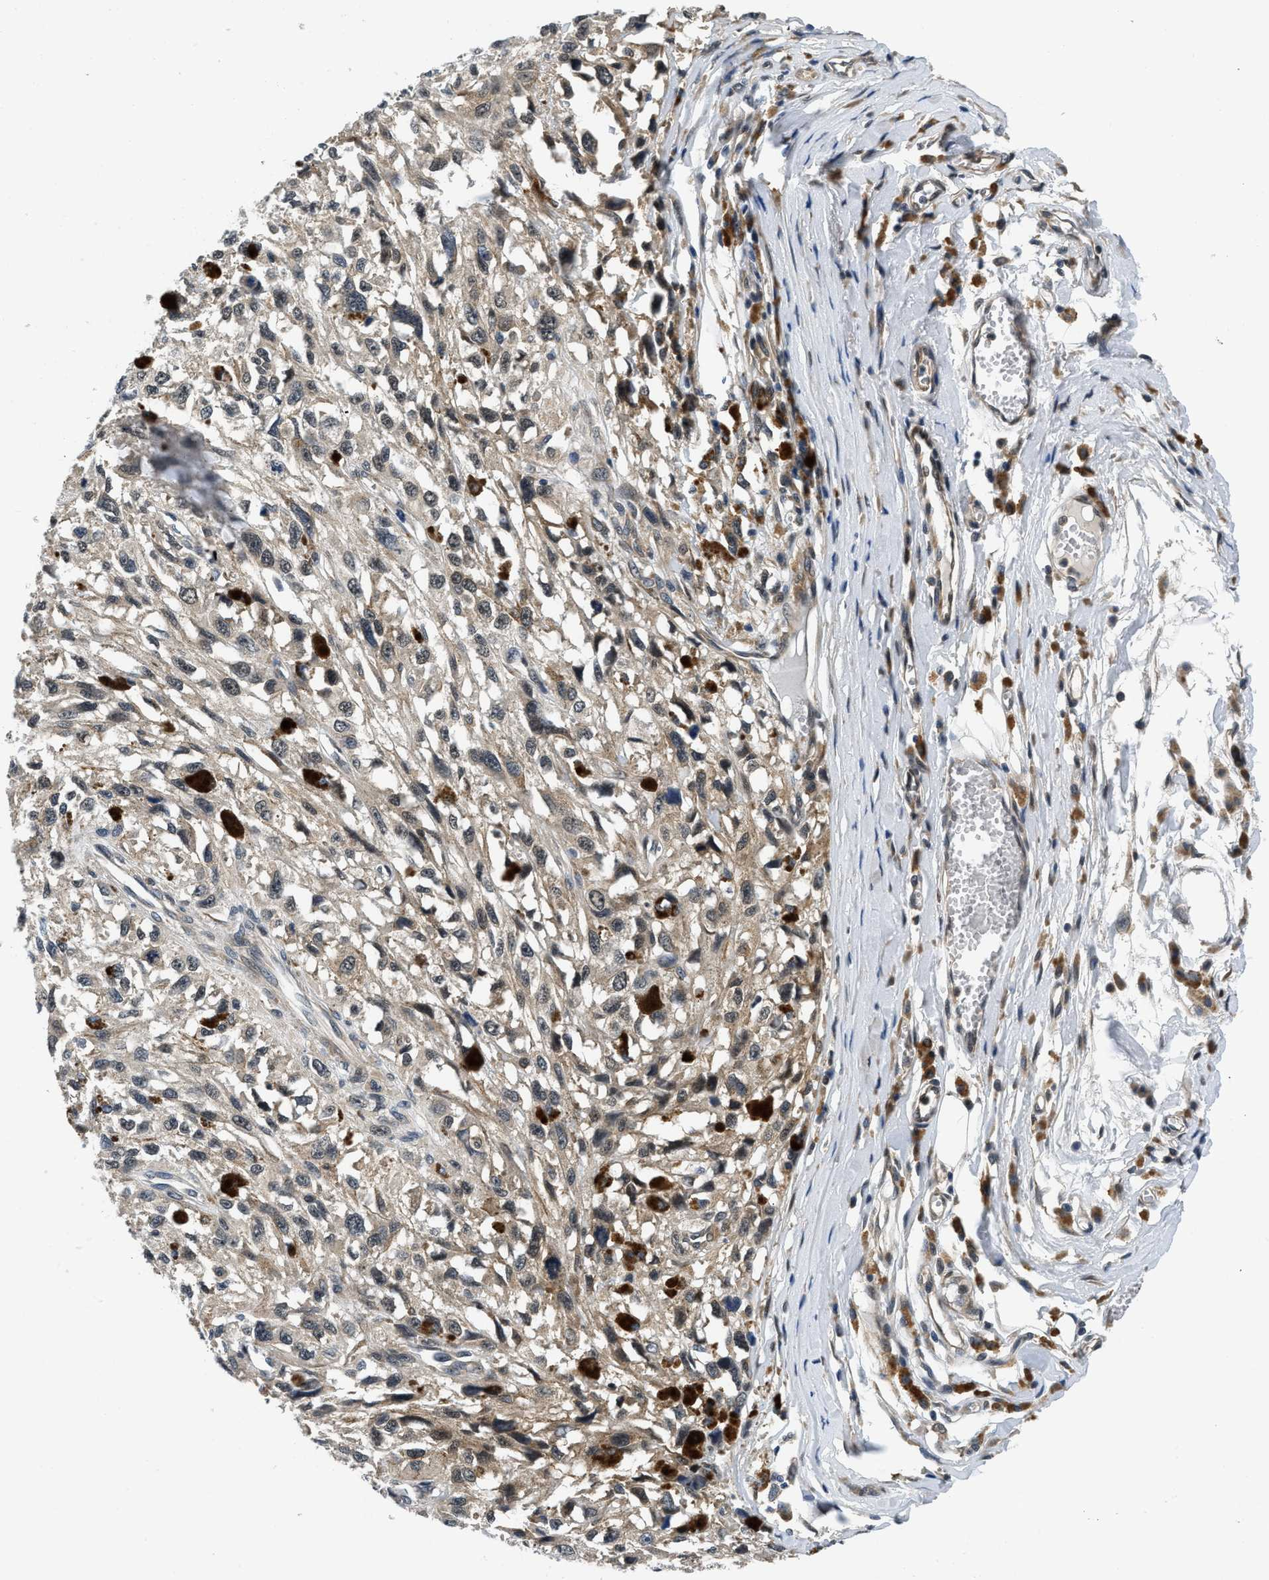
{"staining": {"intensity": "weak", "quantity": ">75%", "location": "cytoplasmic/membranous"}, "tissue": "melanoma", "cell_type": "Tumor cells", "image_type": "cancer", "snomed": [{"axis": "morphology", "description": "Malignant melanoma, Metastatic site"}, {"axis": "topography", "description": "Lymph node"}], "caption": "DAB (3,3'-diaminobenzidine) immunohistochemical staining of human malignant melanoma (metastatic site) shows weak cytoplasmic/membranous protein expression in about >75% of tumor cells.", "gene": "SMAD4", "patient": {"sex": "male", "age": 59}}